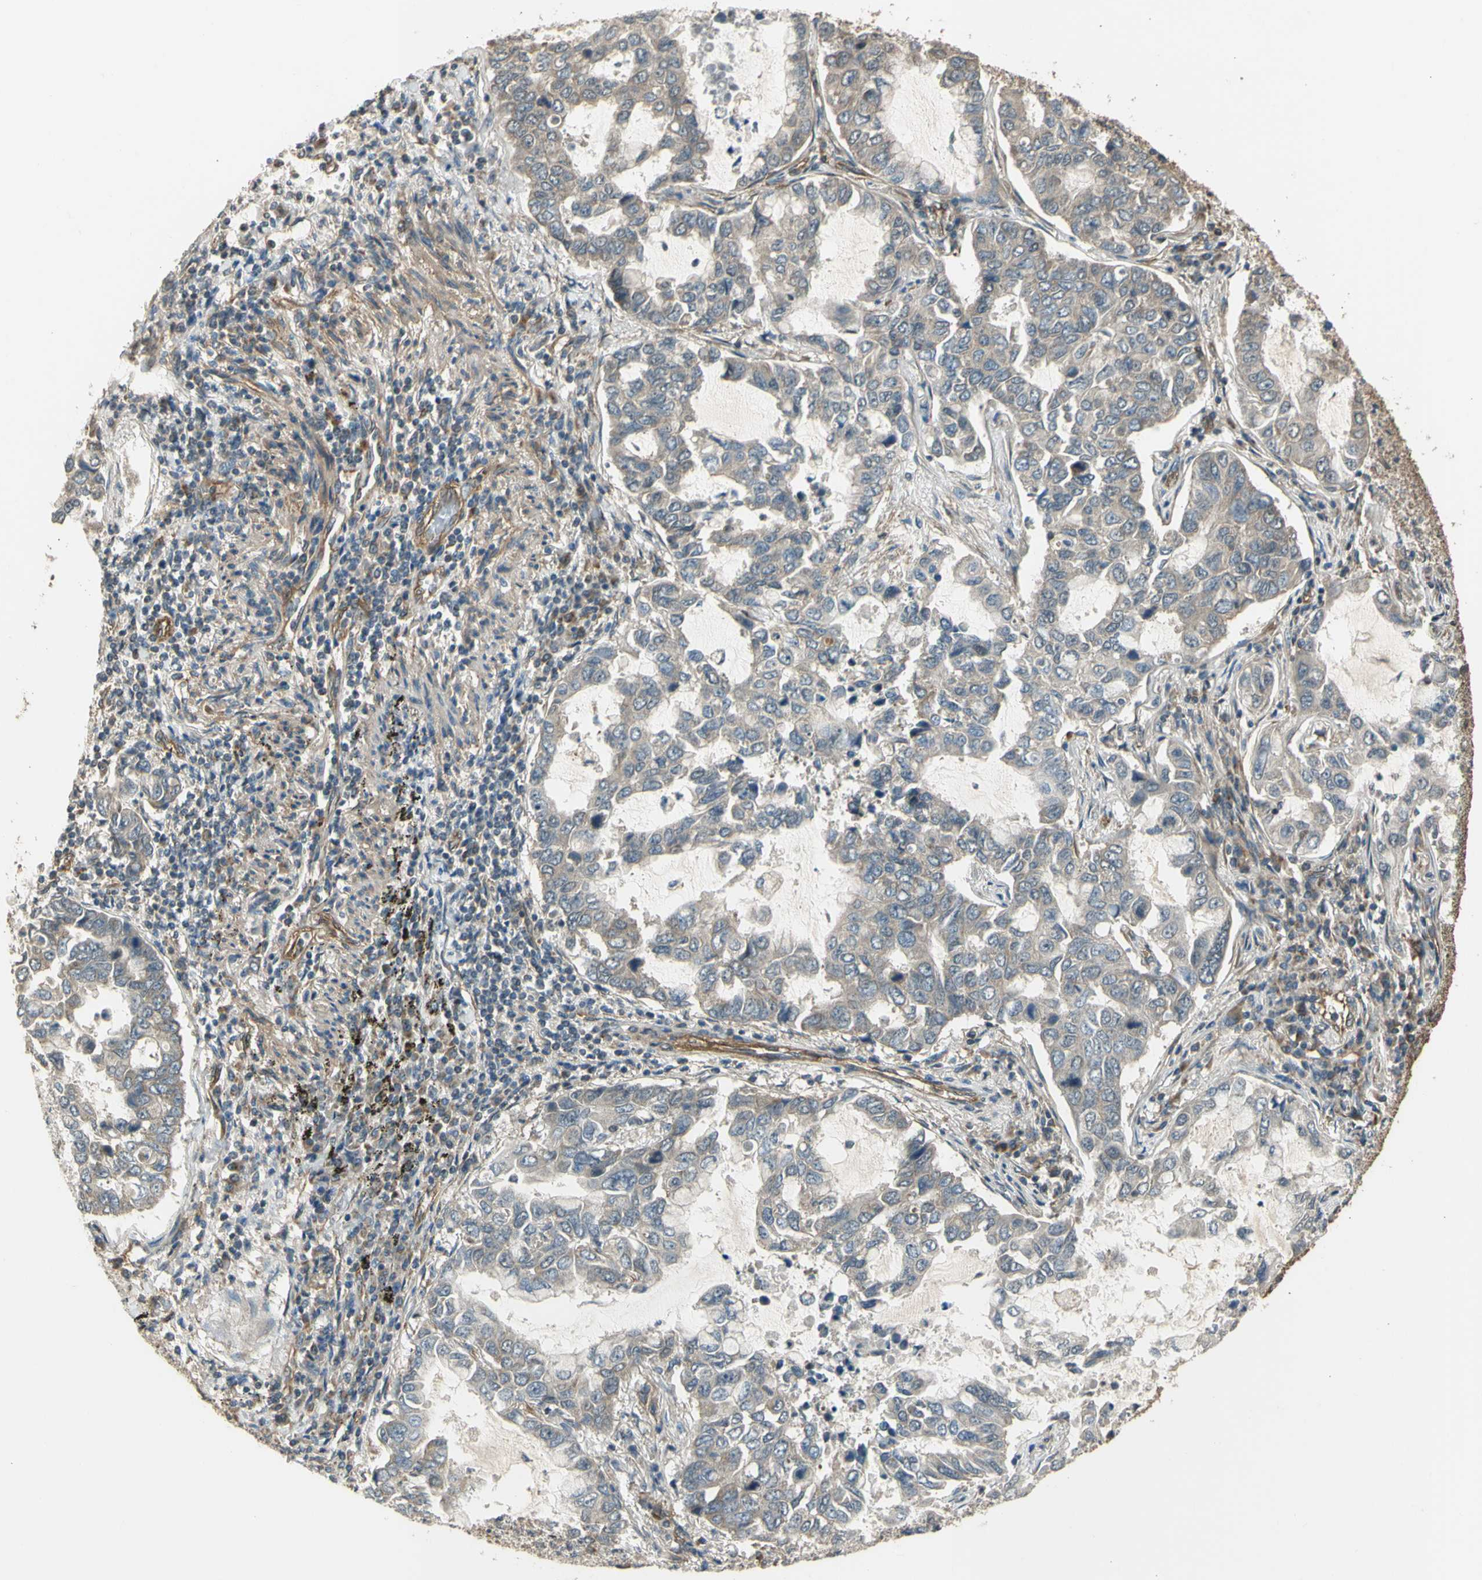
{"staining": {"intensity": "moderate", "quantity": "25%-75%", "location": "cytoplasmic/membranous"}, "tissue": "lung cancer", "cell_type": "Tumor cells", "image_type": "cancer", "snomed": [{"axis": "morphology", "description": "Adenocarcinoma, NOS"}, {"axis": "topography", "description": "Lung"}], "caption": "Moderate cytoplasmic/membranous positivity for a protein is seen in approximately 25%-75% of tumor cells of lung cancer (adenocarcinoma) using immunohistochemistry.", "gene": "EFNB2", "patient": {"sex": "male", "age": 64}}